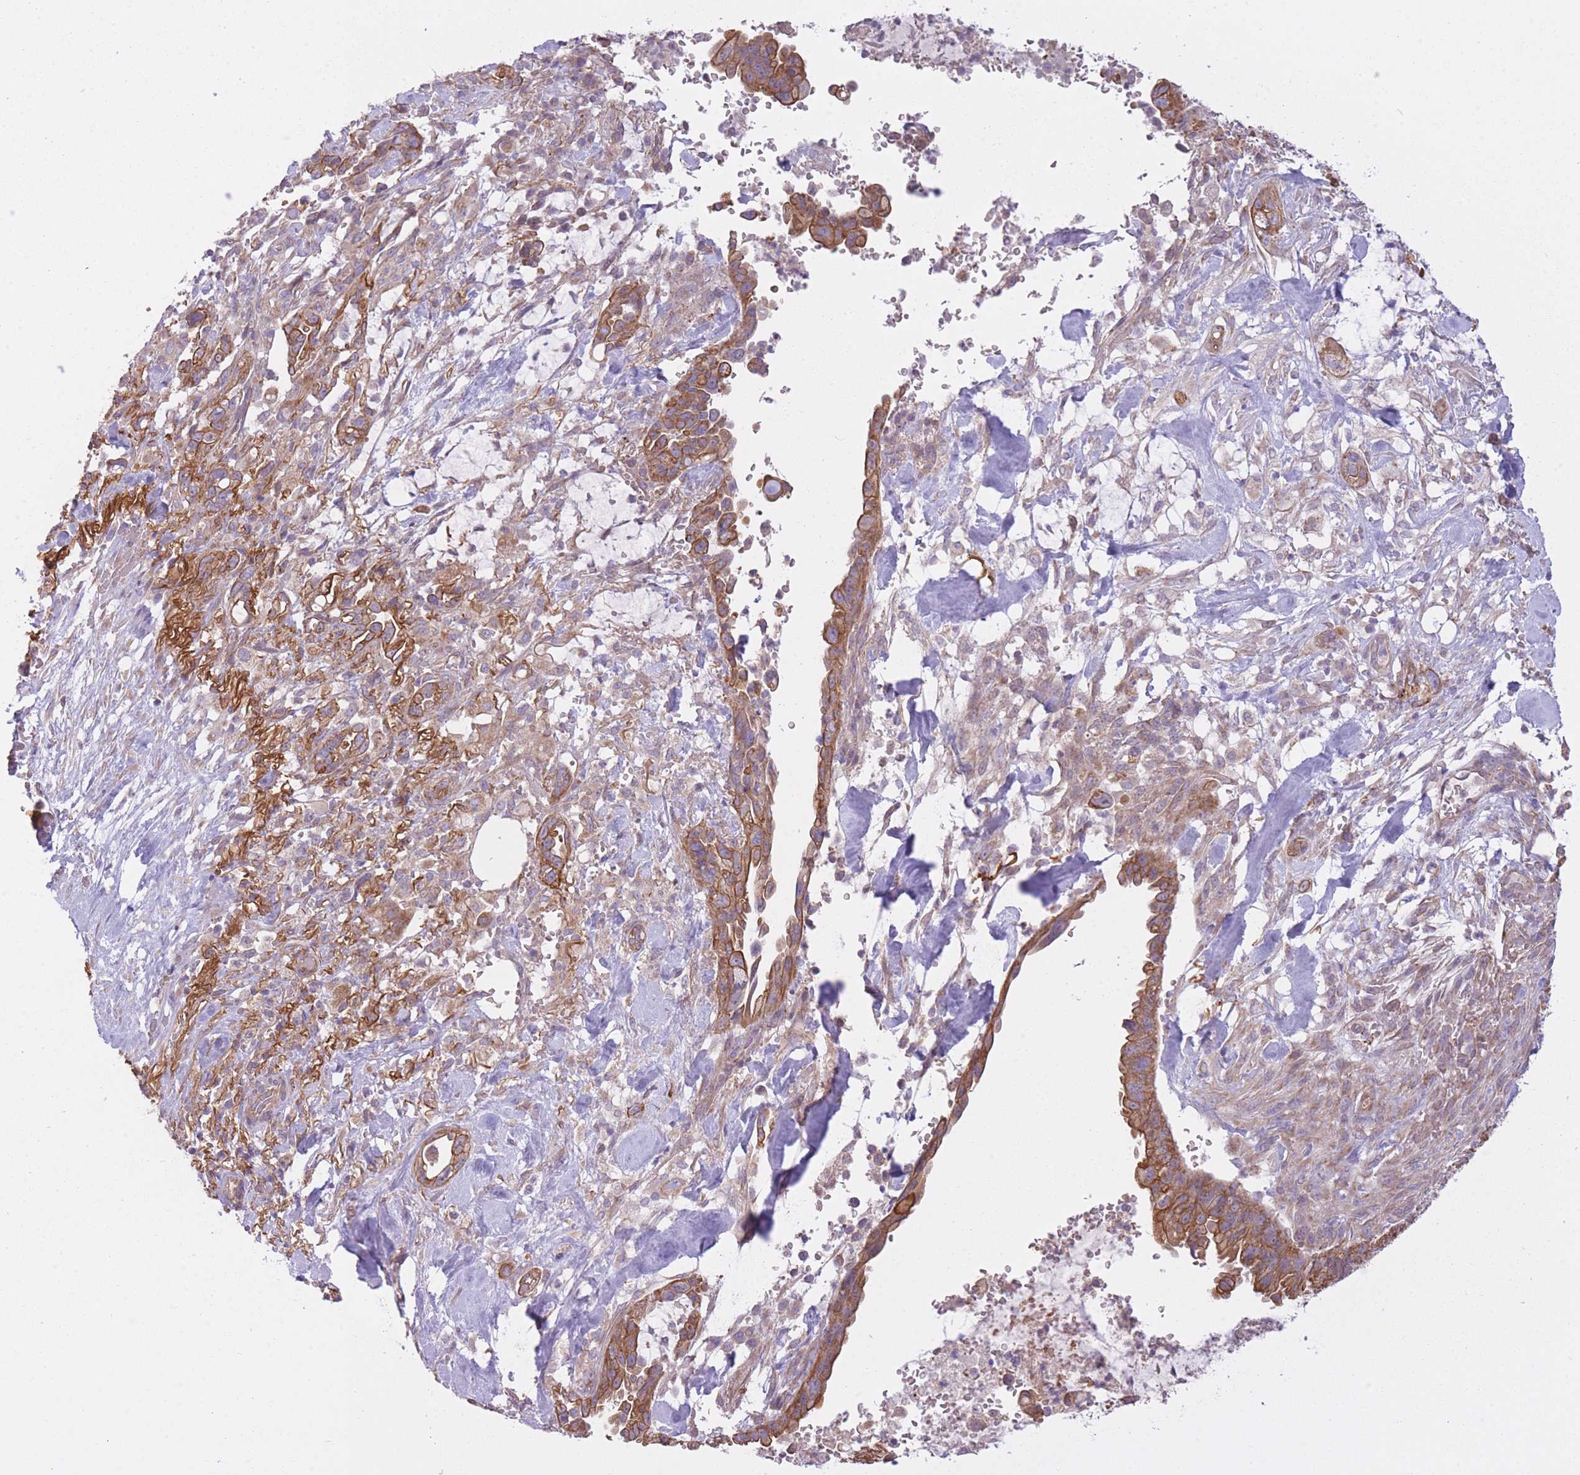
{"staining": {"intensity": "moderate", "quantity": ">75%", "location": "cytoplasmic/membranous"}, "tissue": "pancreatic cancer", "cell_type": "Tumor cells", "image_type": "cancer", "snomed": [{"axis": "morphology", "description": "Adenocarcinoma, NOS"}, {"axis": "topography", "description": "Pancreas"}], "caption": "This micrograph exhibits immunohistochemistry (IHC) staining of human pancreatic adenocarcinoma, with medium moderate cytoplasmic/membranous staining in about >75% of tumor cells.", "gene": "REV1", "patient": {"sex": "male", "age": 44}}